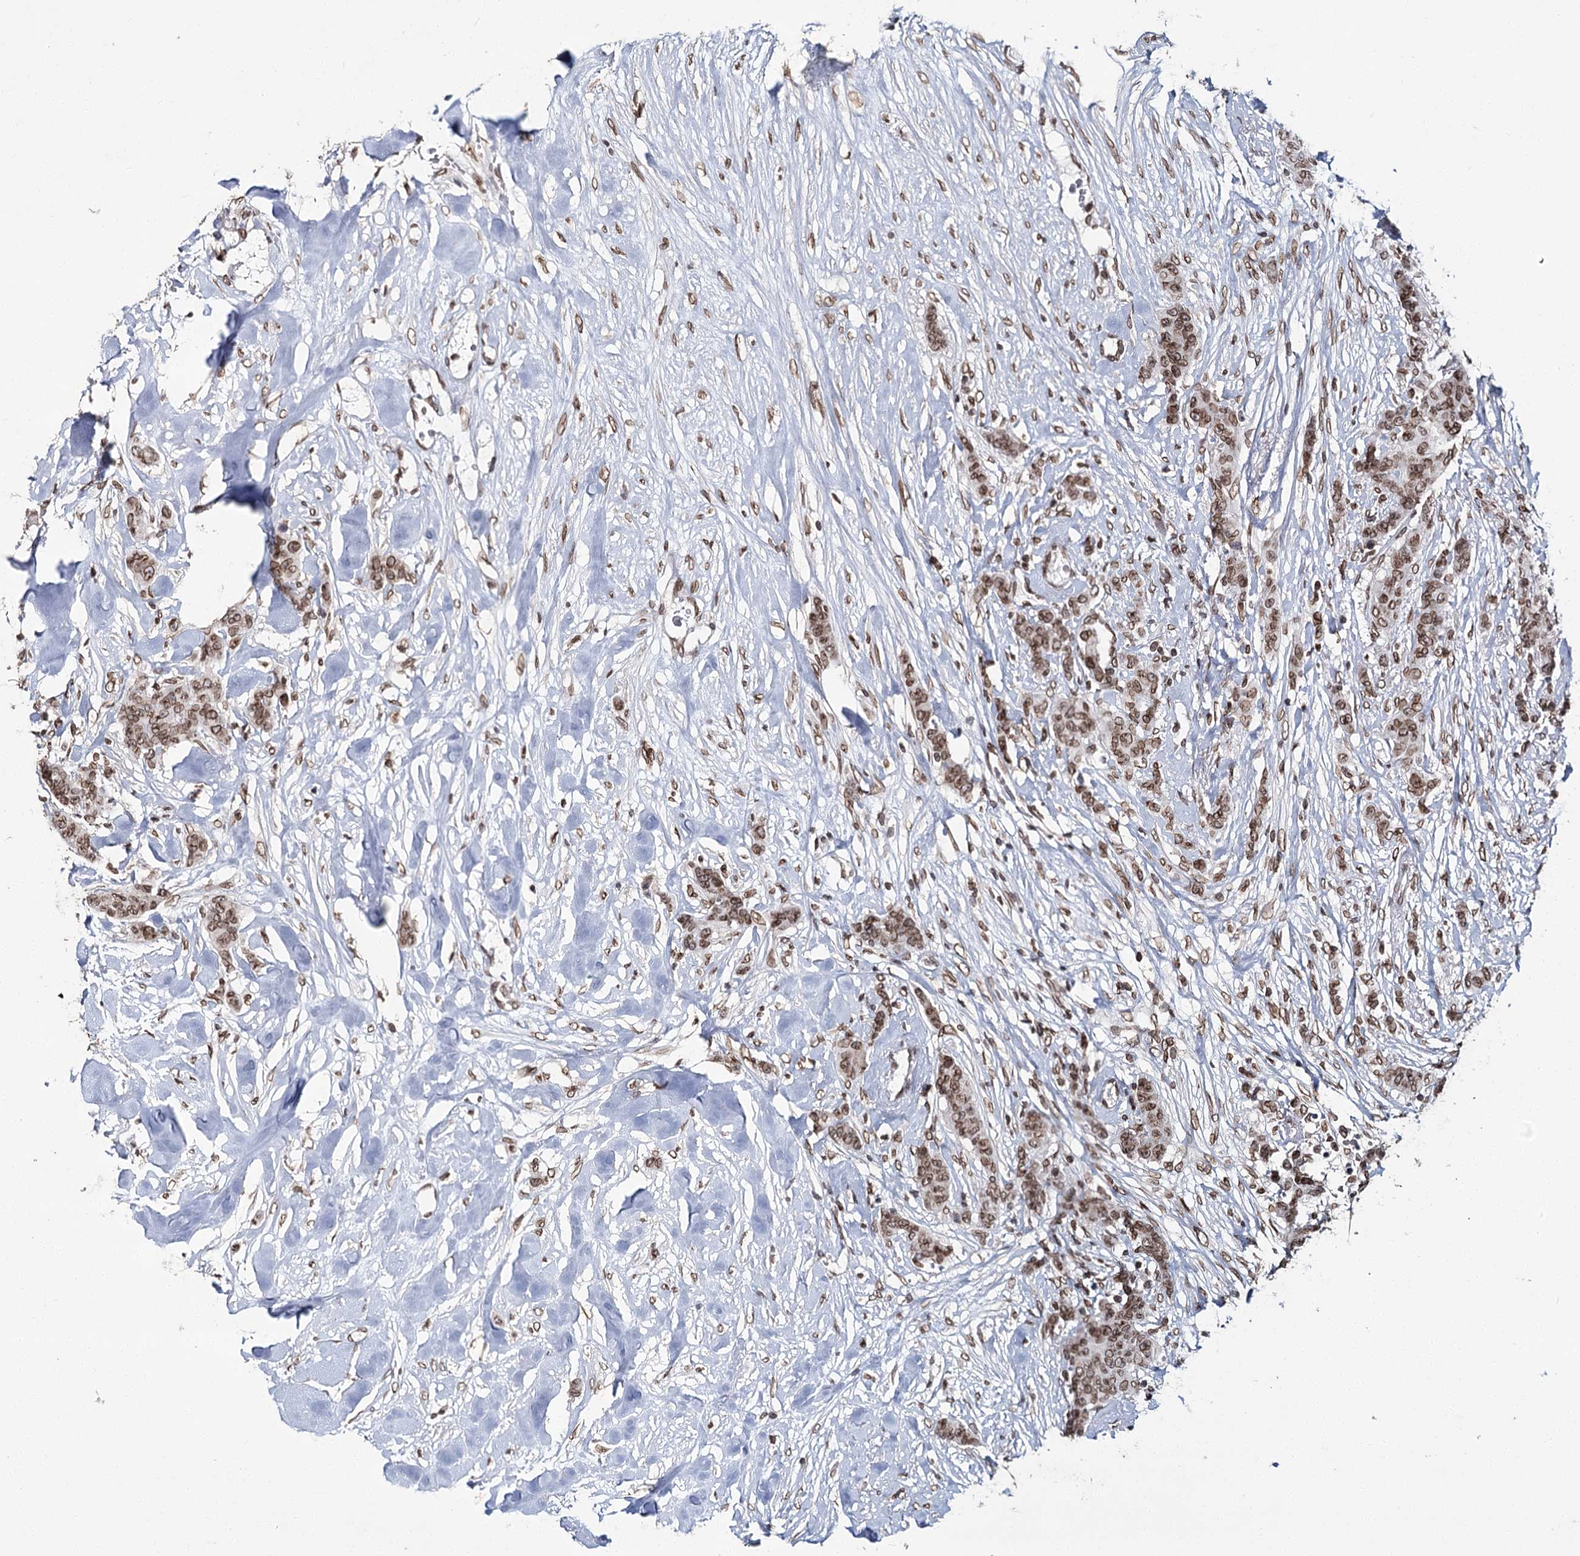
{"staining": {"intensity": "moderate", "quantity": ">75%", "location": "cytoplasmic/membranous,nuclear"}, "tissue": "breast cancer", "cell_type": "Tumor cells", "image_type": "cancer", "snomed": [{"axis": "morphology", "description": "Duct carcinoma"}, {"axis": "topography", "description": "Breast"}], "caption": "Breast cancer tissue displays moderate cytoplasmic/membranous and nuclear positivity in about >75% of tumor cells", "gene": "KIAA0930", "patient": {"sex": "female", "age": 40}}